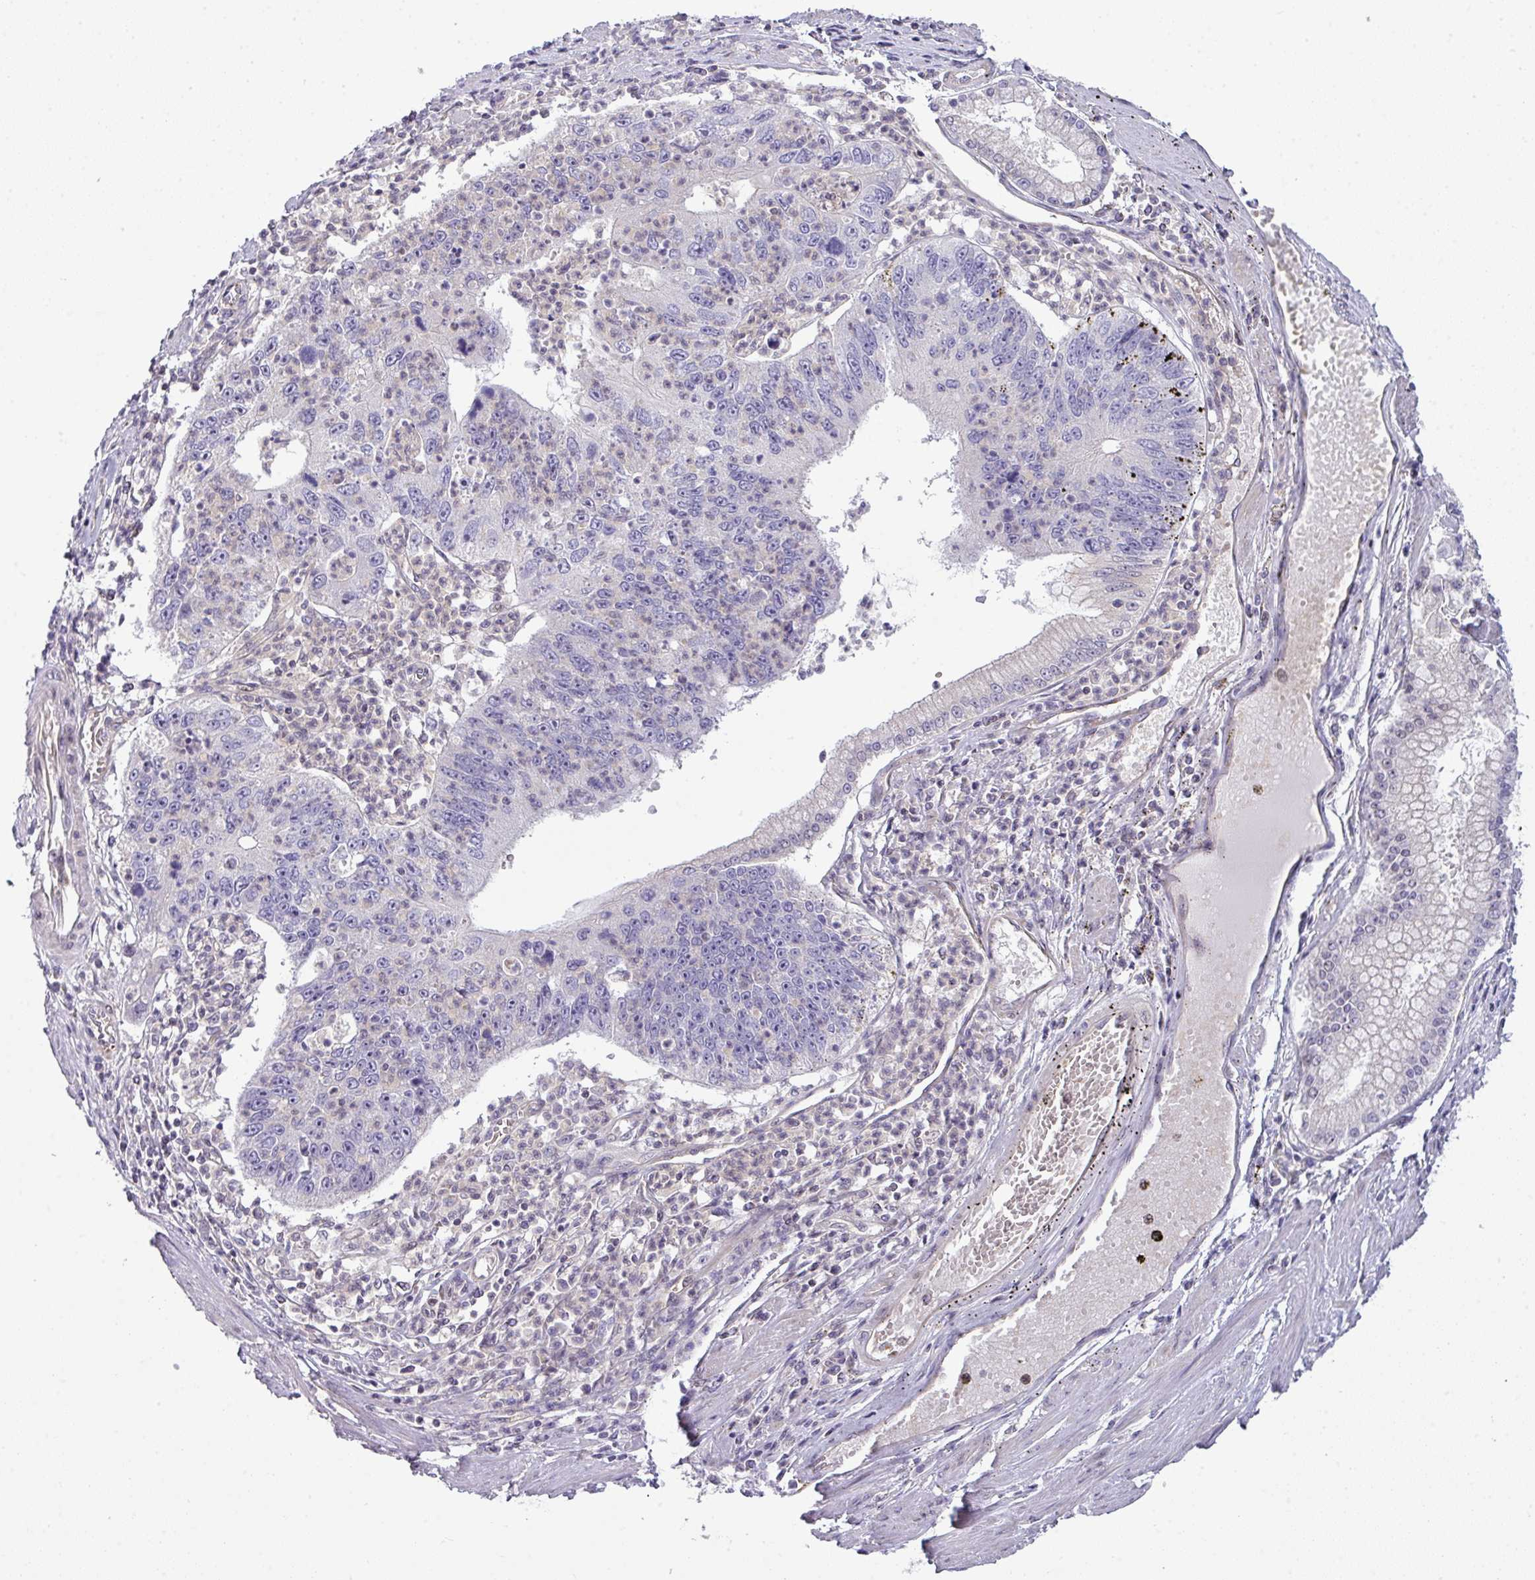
{"staining": {"intensity": "negative", "quantity": "none", "location": "none"}, "tissue": "stomach cancer", "cell_type": "Tumor cells", "image_type": "cancer", "snomed": [{"axis": "morphology", "description": "Adenocarcinoma, NOS"}, {"axis": "topography", "description": "Stomach"}], "caption": "This photomicrograph is of stomach cancer (adenocarcinoma) stained with immunohistochemistry (IHC) to label a protein in brown with the nuclei are counter-stained blue. There is no staining in tumor cells.", "gene": "STAT5A", "patient": {"sex": "male", "age": 59}}